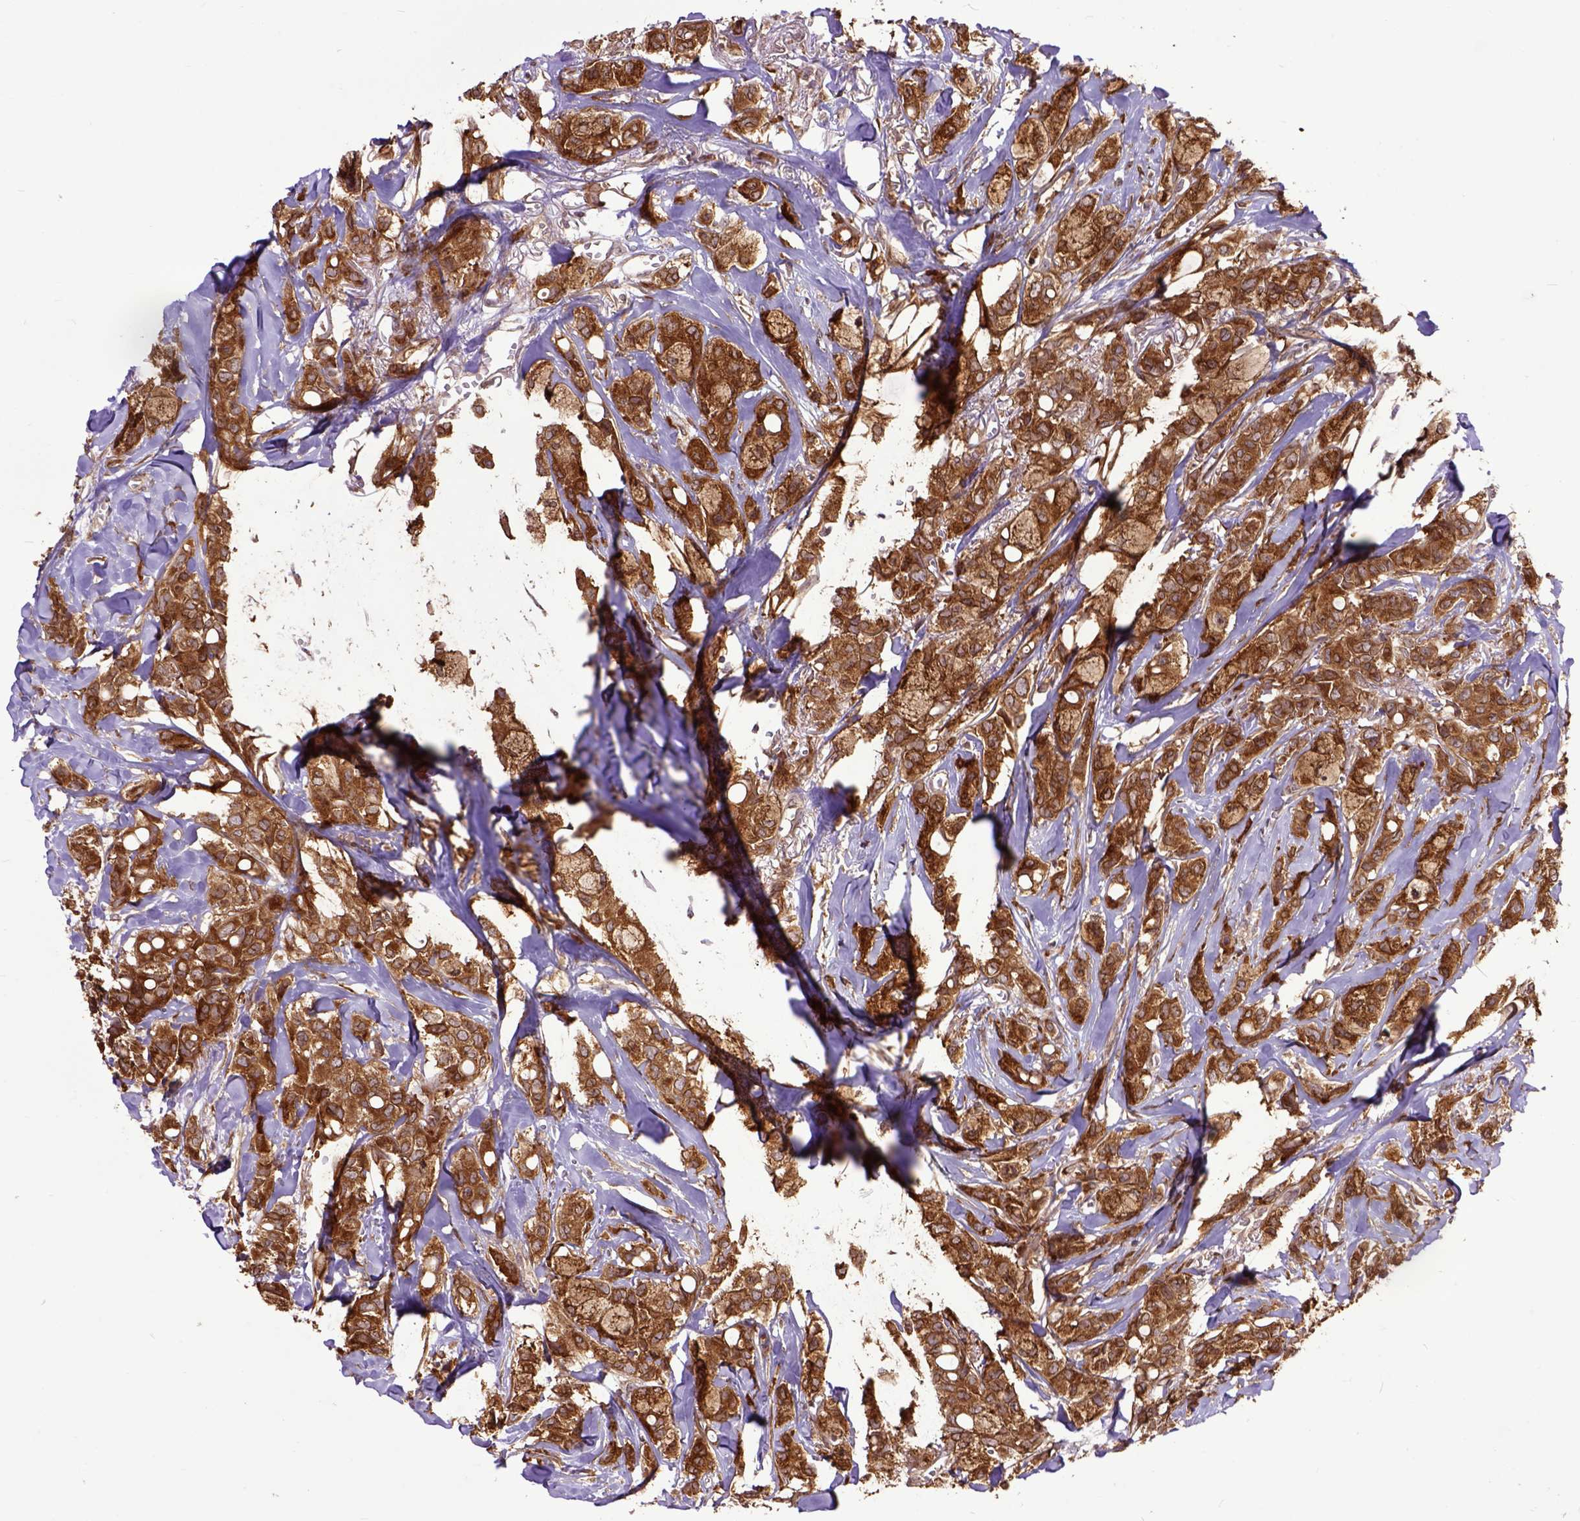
{"staining": {"intensity": "strong", "quantity": ">75%", "location": "cytoplasmic/membranous"}, "tissue": "breast cancer", "cell_type": "Tumor cells", "image_type": "cancer", "snomed": [{"axis": "morphology", "description": "Duct carcinoma"}, {"axis": "topography", "description": "Breast"}], "caption": "An immunohistochemistry photomicrograph of tumor tissue is shown. Protein staining in brown shows strong cytoplasmic/membranous positivity in breast cancer within tumor cells. (DAB = brown stain, brightfield microscopy at high magnification).", "gene": "ARL1", "patient": {"sex": "female", "age": 85}}